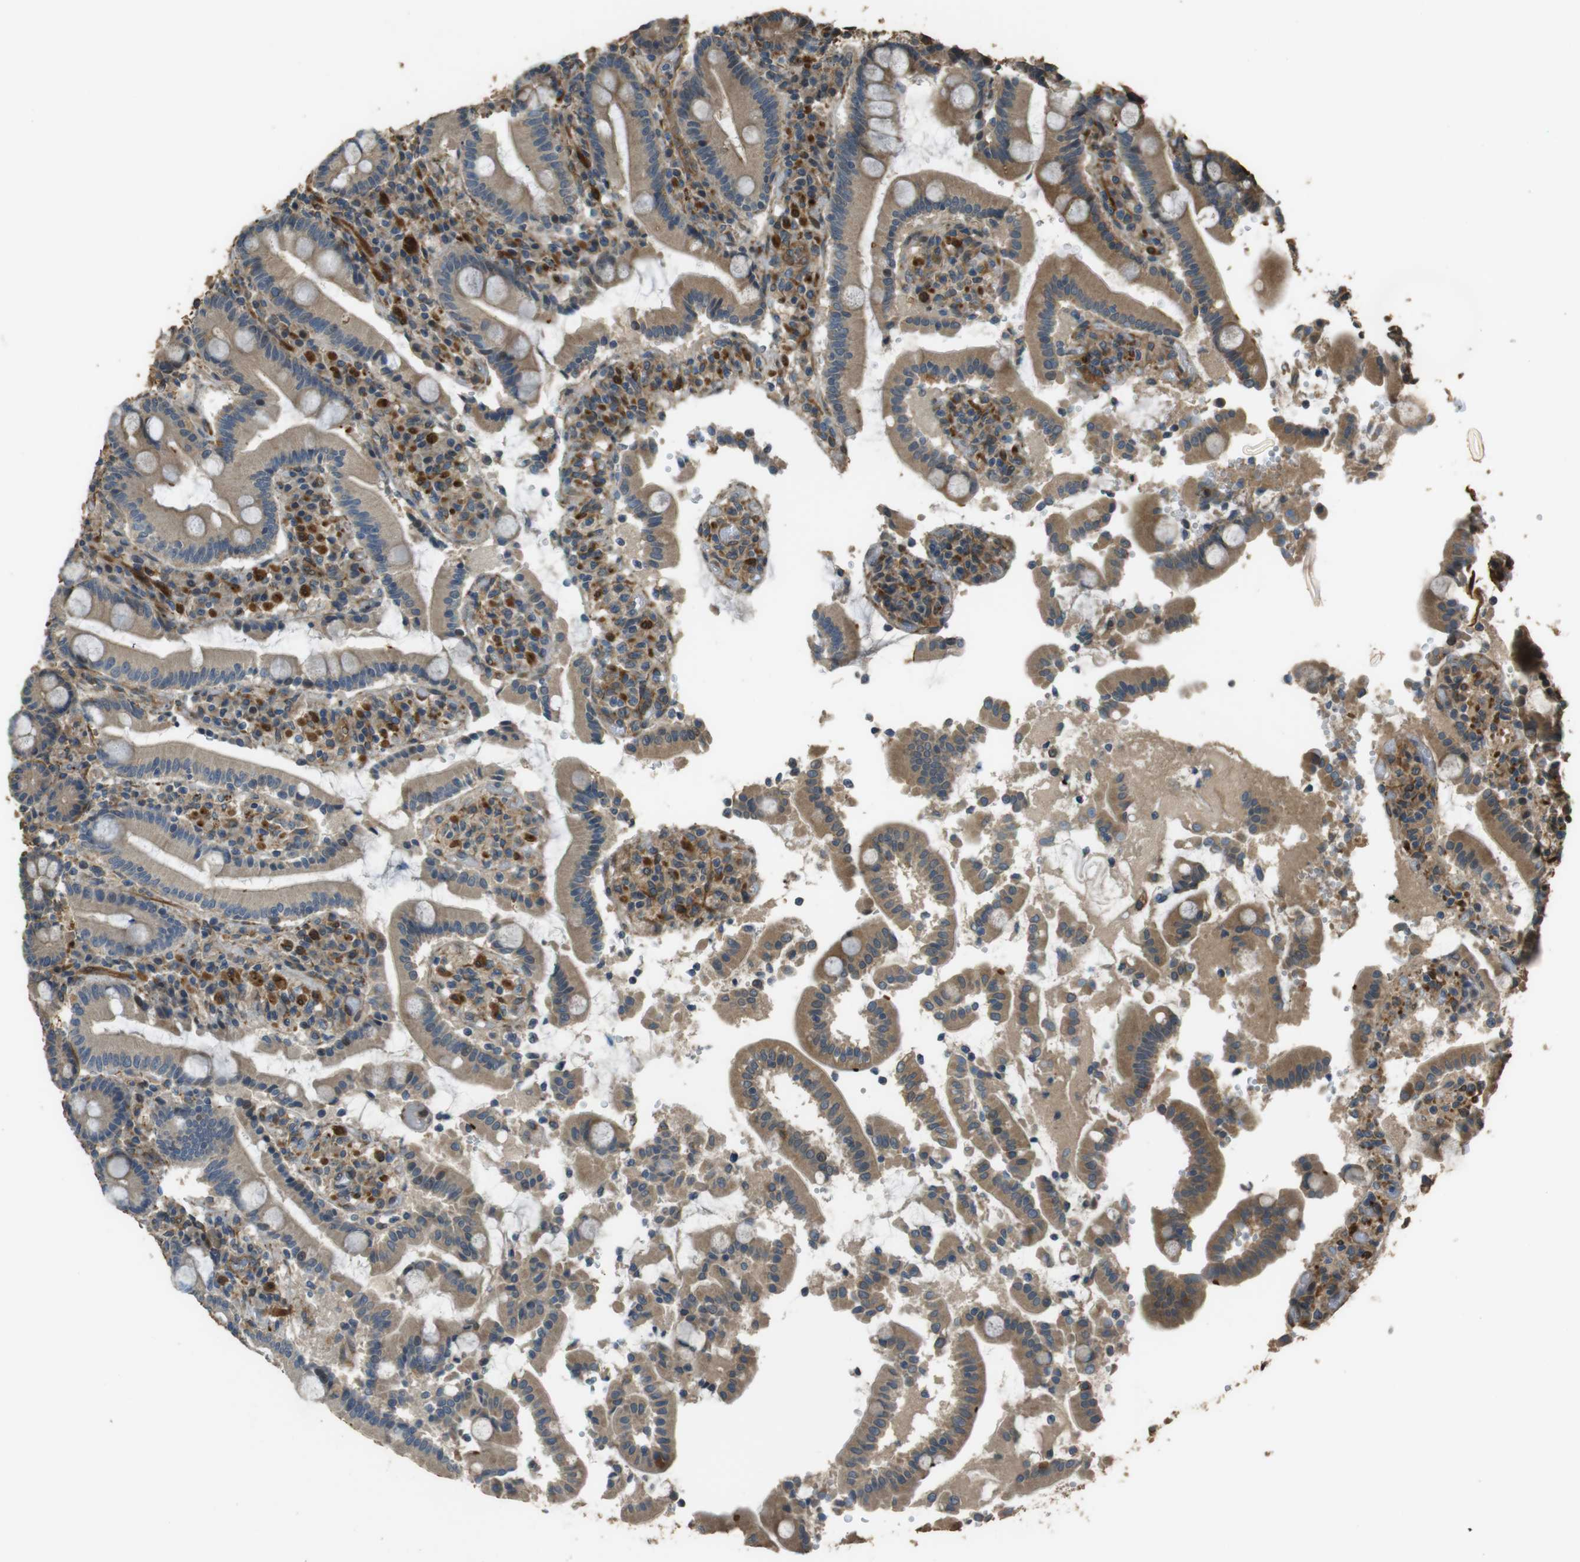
{"staining": {"intensity": "moderate", "quantity": ">75%", "location": "cytoplasmic/membranous"}, "tissue": "duodenum", "cell_type": "Glandular cells", "image_type": "normal", "snomed": [{"axis": "morphology", "description": "Normal tissue, NOS"}, {"axis": "topography", "description": "Small intestine, NOS"}], "caption": "Immunohistochemistry micrograph of benign duodenum: human duodenum stained using immunohistochemistry (IHC) demonstrates medium levels of moderate protein expression localized specifically in the cytoplasmic/membranous of glandular cells, appearing as a cytoplasmic/membranous brown color.", "gene": "MSRB3", "patient": {"sex": "female", "age": 71}}